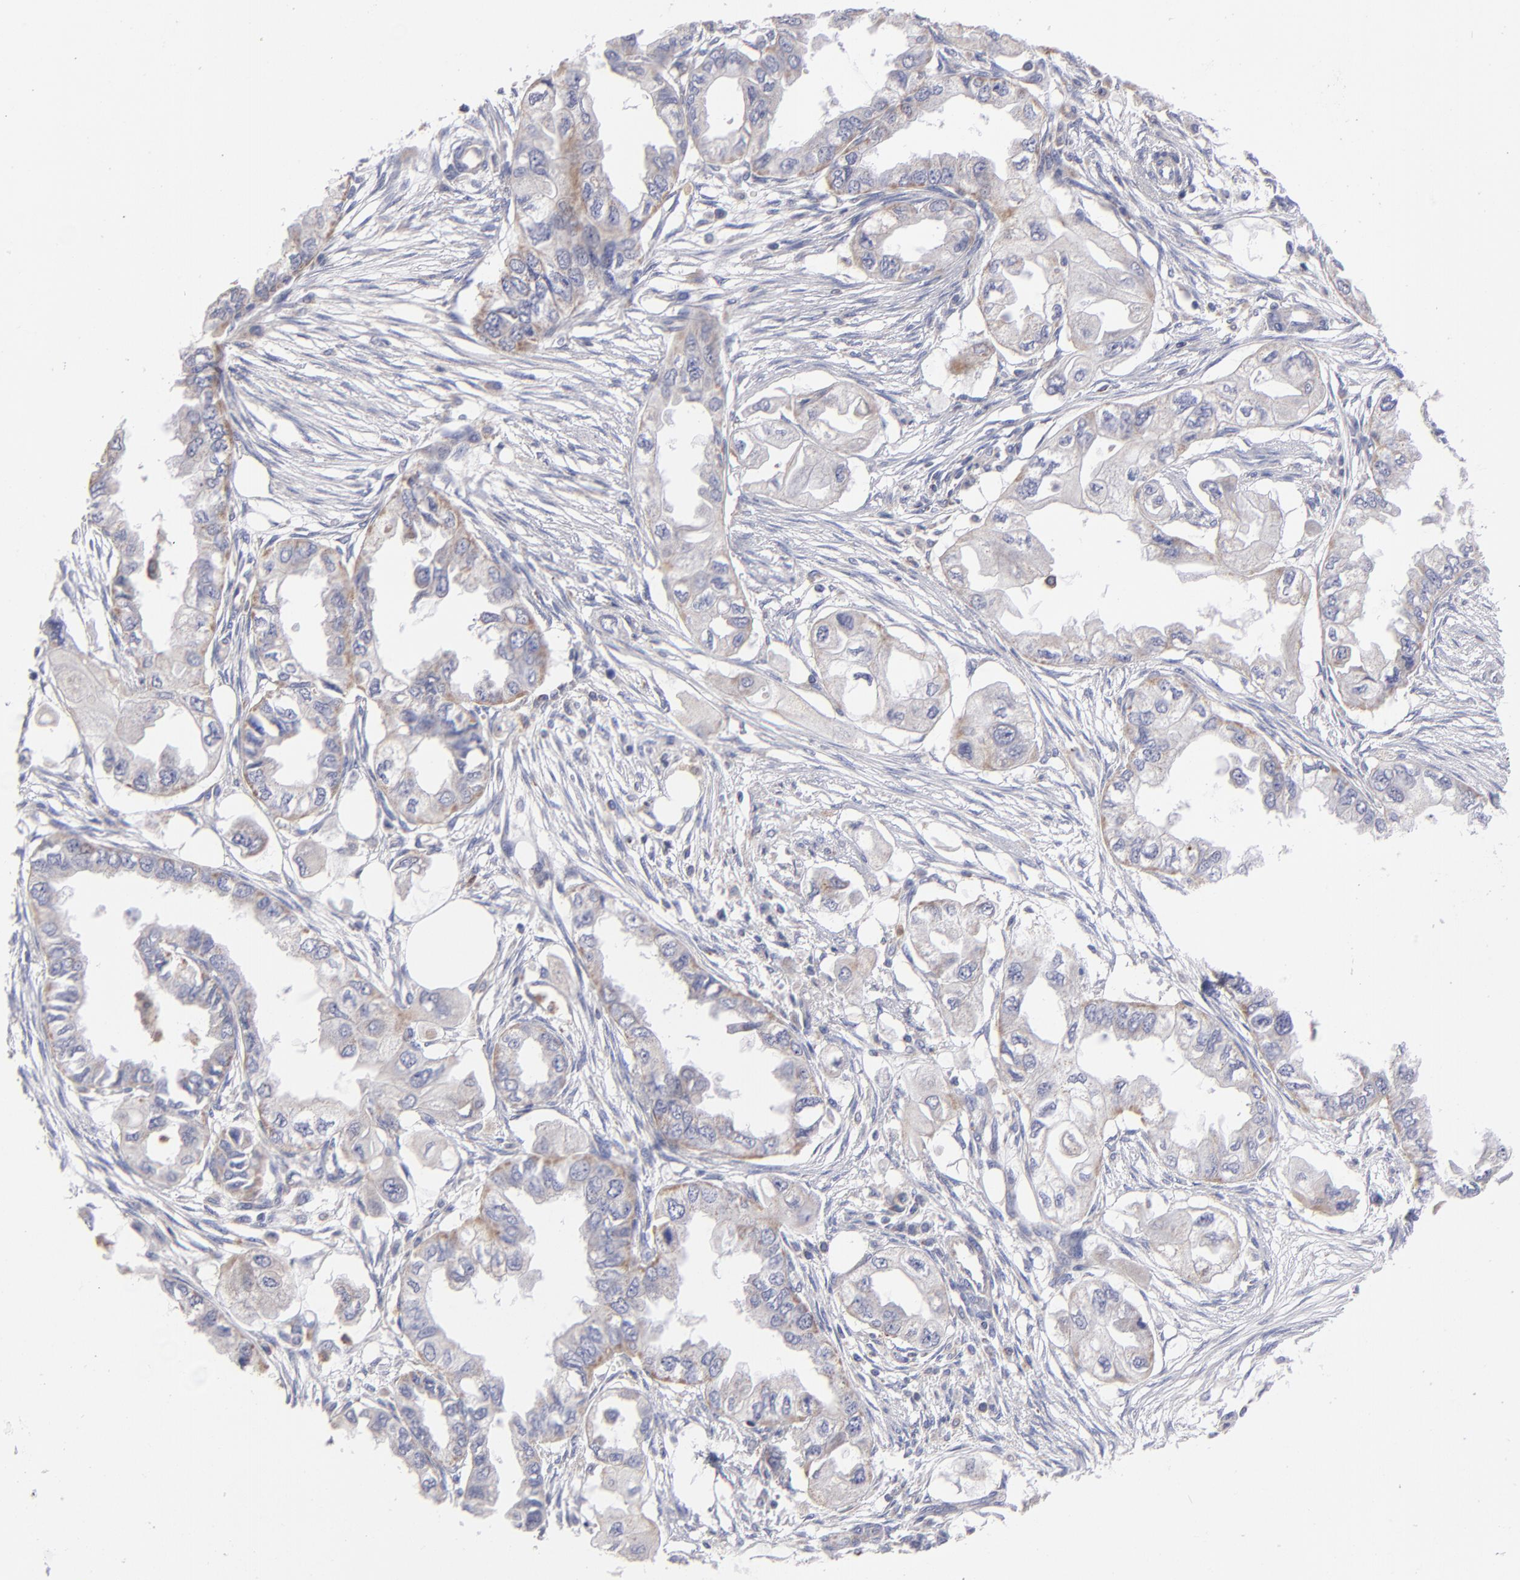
{"staining": {"intensity": "weak", "quantity": ">75%", "location": "cytoplasmic/membranous"}, "tissue": "endometrial cancer", "cell_type": "Tumor cells", "image_type": "cancer", "snomed": [{"axis": "morphology", "description": "Adenocarcinoma, NOS"}, {"axis": "topography", "description": "Endometrium"}], "caption": "An image of endometrial cancer stained for a protein demonstrates weak cytoplasmic/membranous brown staining in tumor cells. The protein of interest is shown in brown color, while the nuclei are stained blue.", "gene": "FGR", "patient": {"sex": "female", "age": 67}}